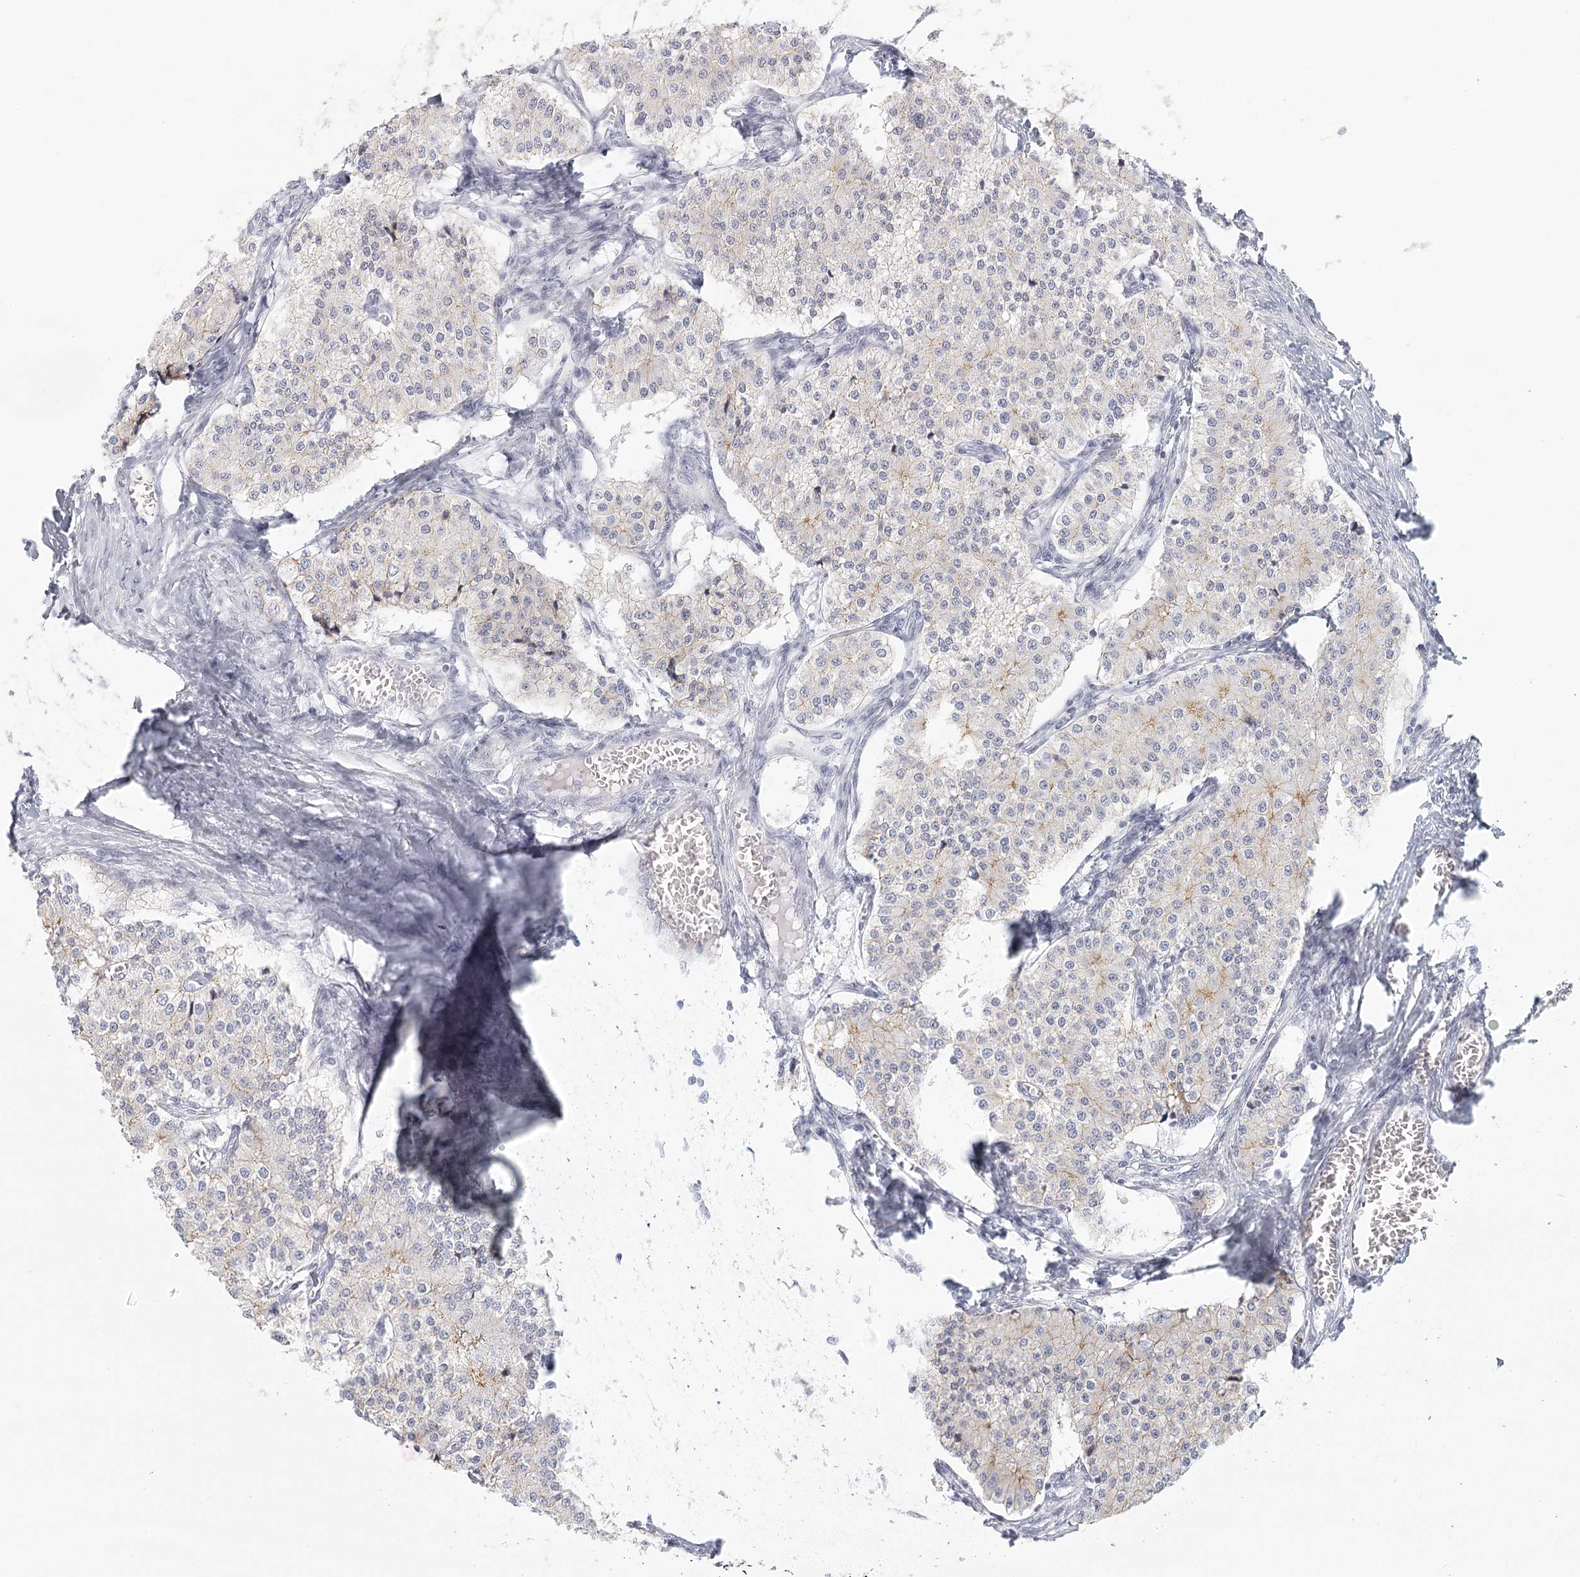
{"staining": {"intensity": "weak", "quantity": "<25%", "location": "cytoplasmic/membranous"}, "tissue": "carcinoid", "cell_type": "Tumor cells", "image_type": "cancer", "snomed": [{"axis": "morphology", "description": "Carcinoid, malignant, NOS"}, {"axis": "topography", "description": "Colon"}], "caption": "There is no significant expression in tumor cells of malignant carcinoid.", "gene": "WNT8B", "patient": {"sex": "female", "age": 52}}